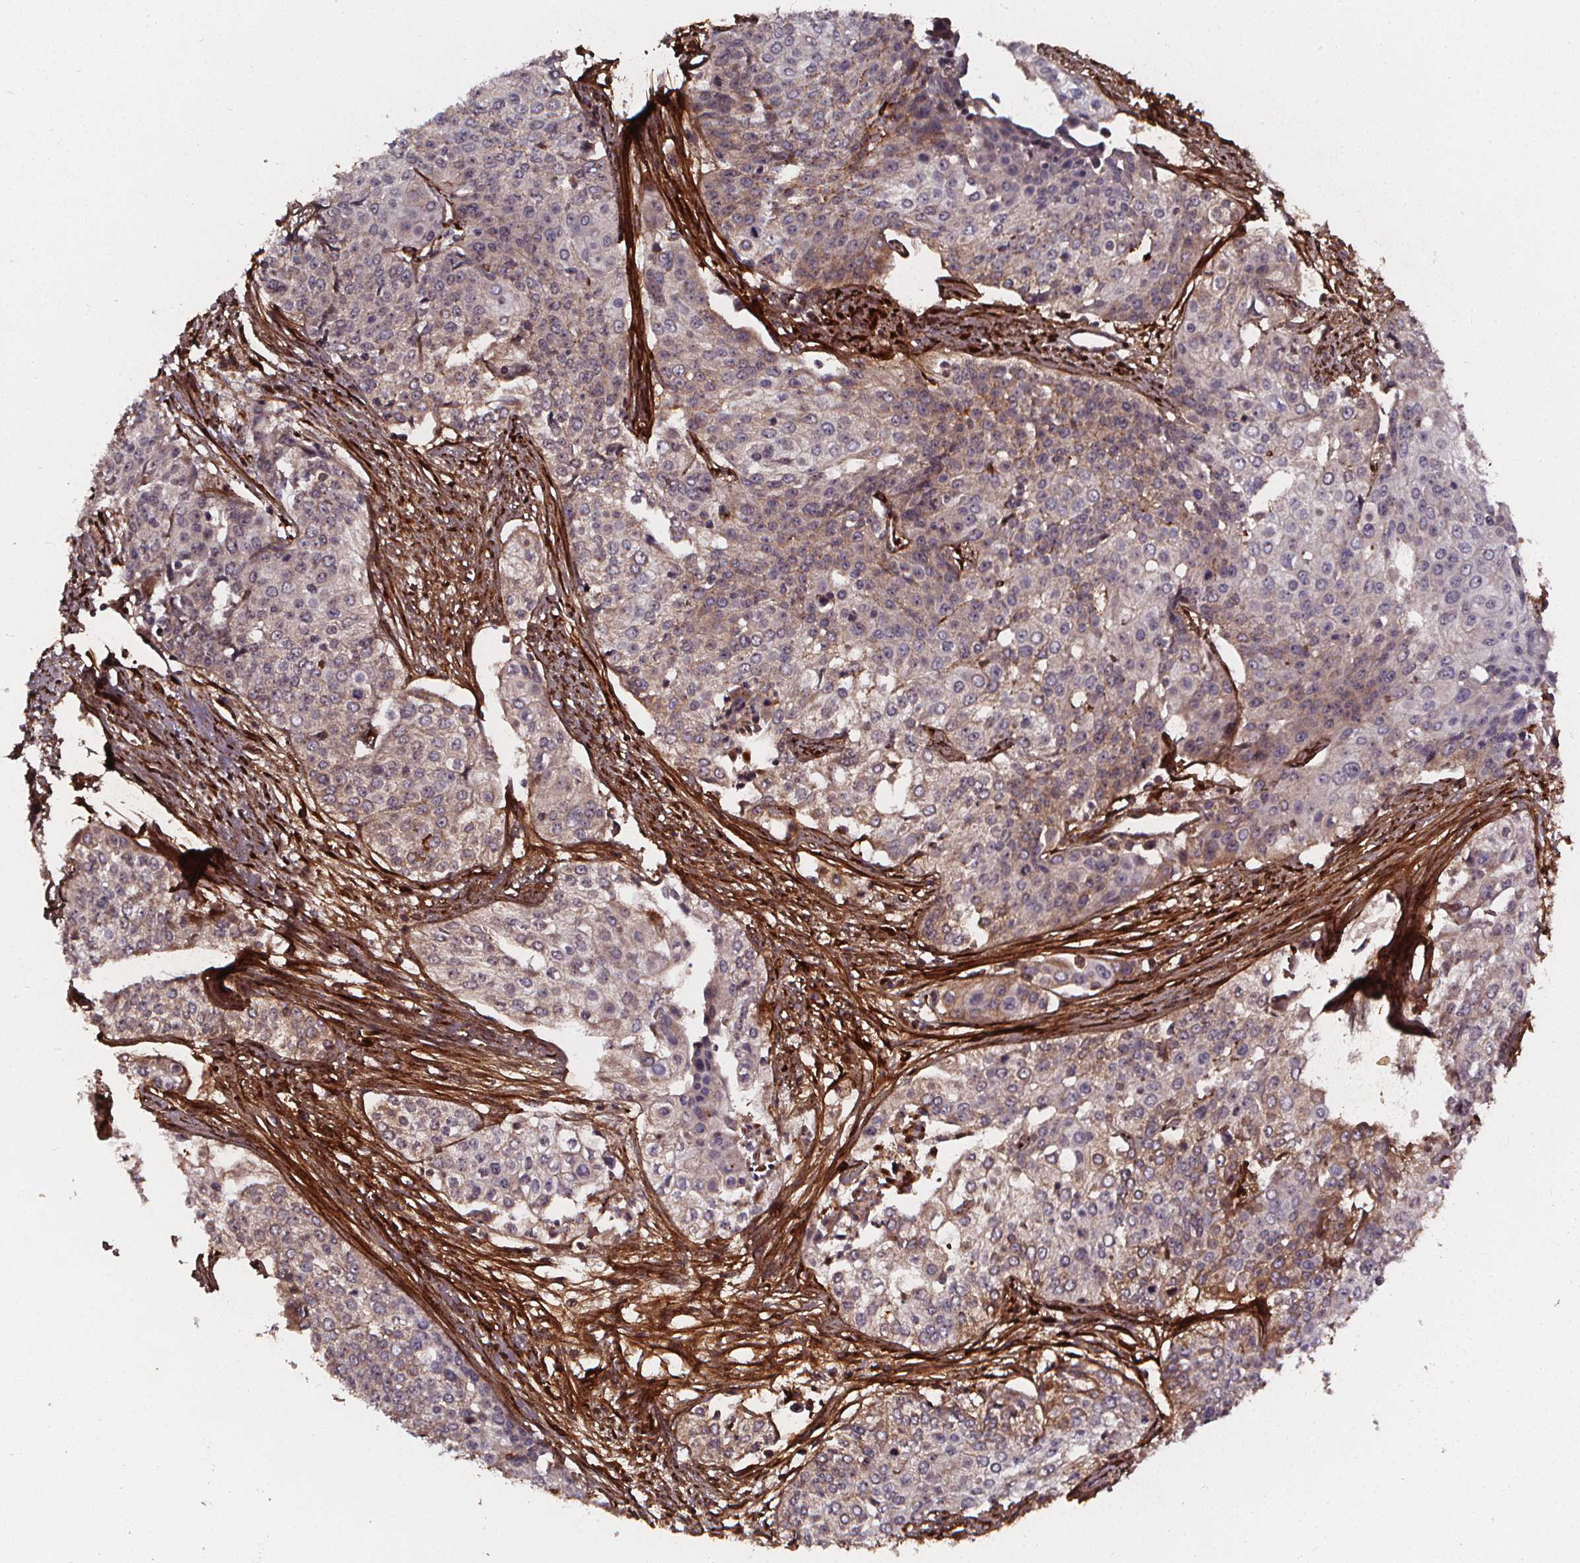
{"staining": {"intensity": "negative", "quantity": "none", "location": "none"}, "tissue": "cervical cancer", "cell_type": "Tumor cells", "image_type": "cancer", "snomed": [{"axis": "morphology", "description": "Squamous cell carcinoma, NOS"}, {"axis": "topography", "description": "Cervix"}], "caption": "Protein analysis of cervical squamous cell carcinoma displays no significant expression in tumor cells.", "gene": "AEBP1", "patient": {"sex": "female", "age": 39}}